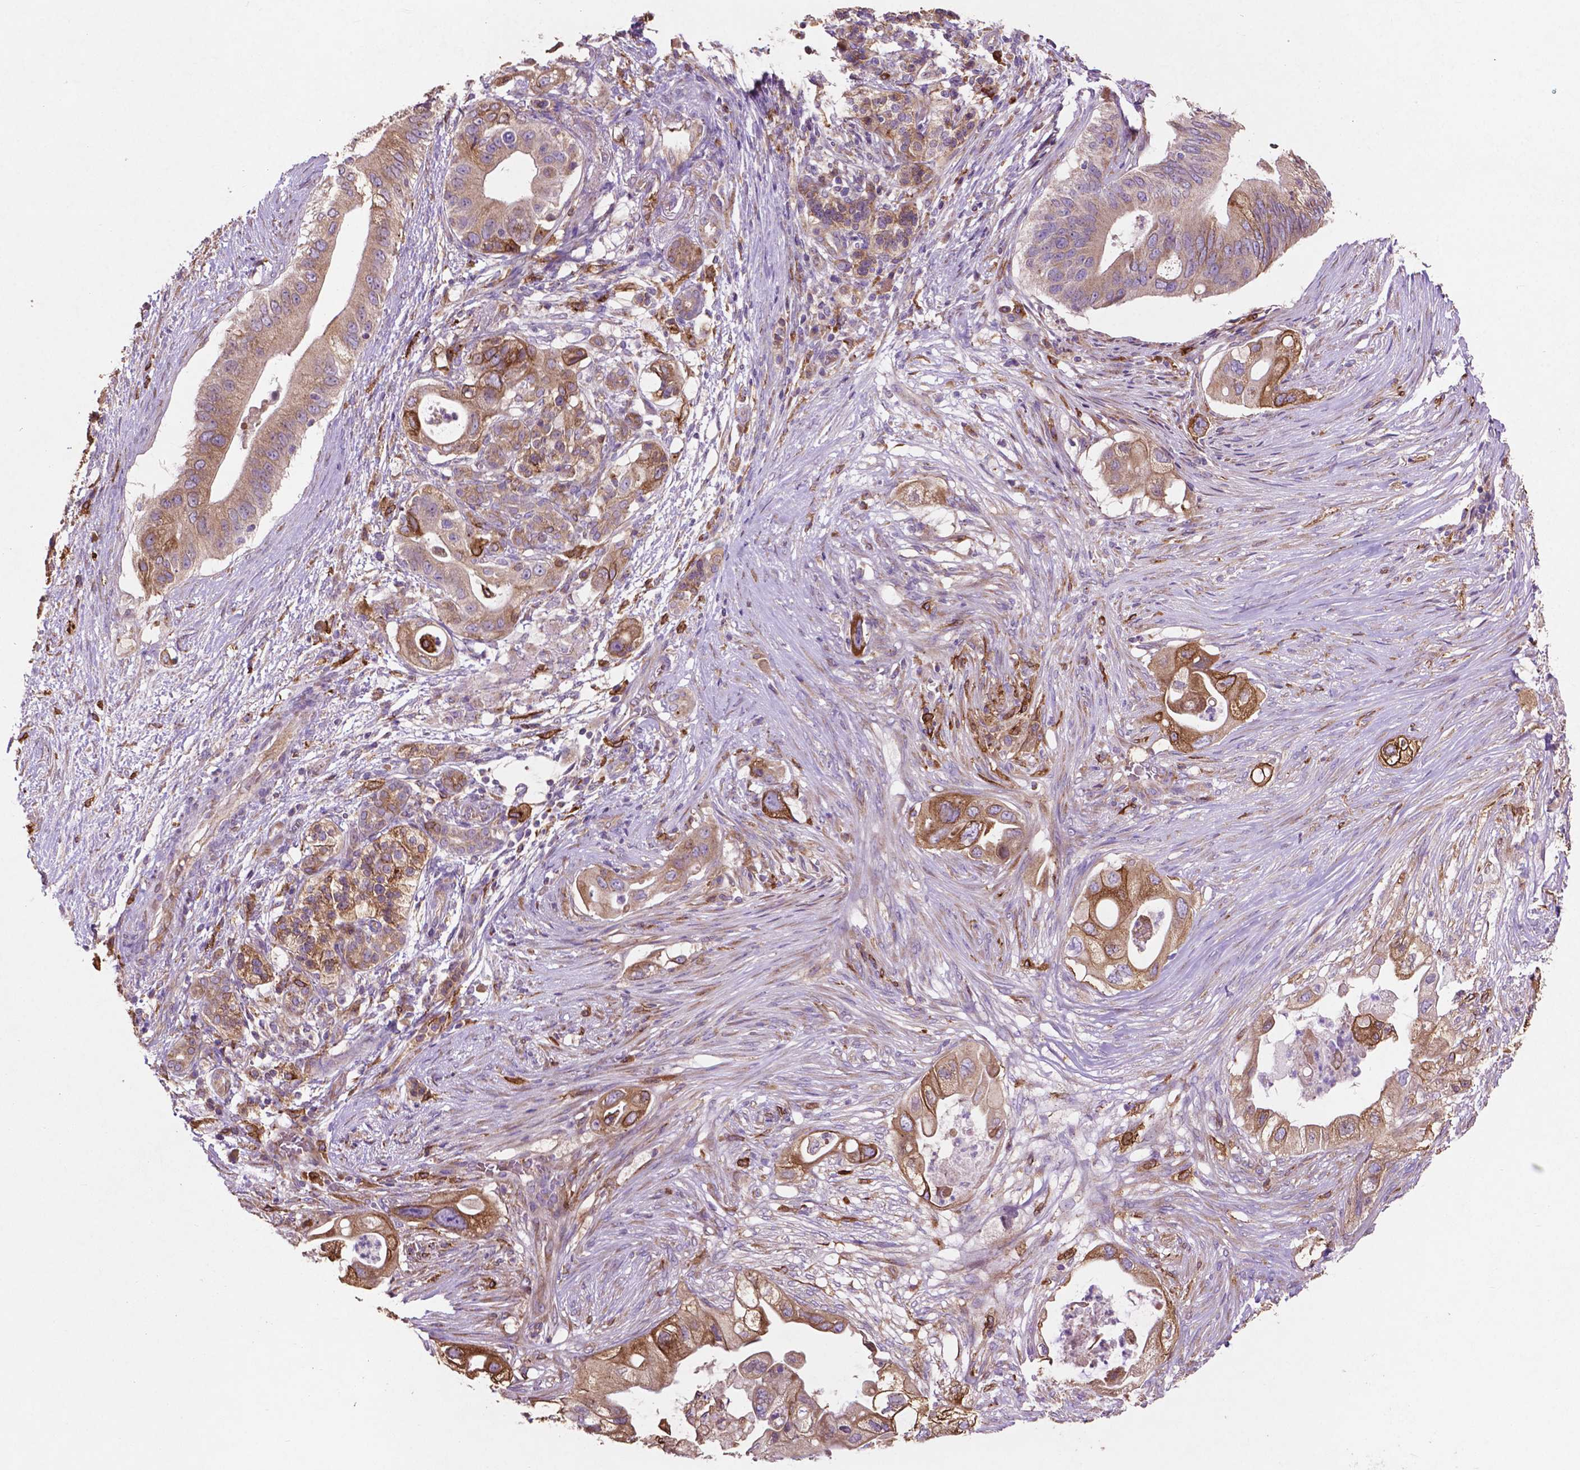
{"staining": {"intensity": "moderate", "quantity": ">75%", "location": "cytoplasmic/membranous"}, "tissue": "pancreatic cancer", "cell_type": "Tumor cells", "image_type": "cancer", "snomed": [{"axis": "morphology", "description": "Adenocarcinoma, NOS"}, {"axis": "topography", "description": "Pancreas"}], "caption": "There is medium levels of moderate cytoplasmic/membranous staining in tumor cells of adenocarcinoma (pancreatic), as demonstrated by immunohistochemical staining (brown color).", "gene": "MBTPS1", "patient": {"sex": "female", "age": 72}}